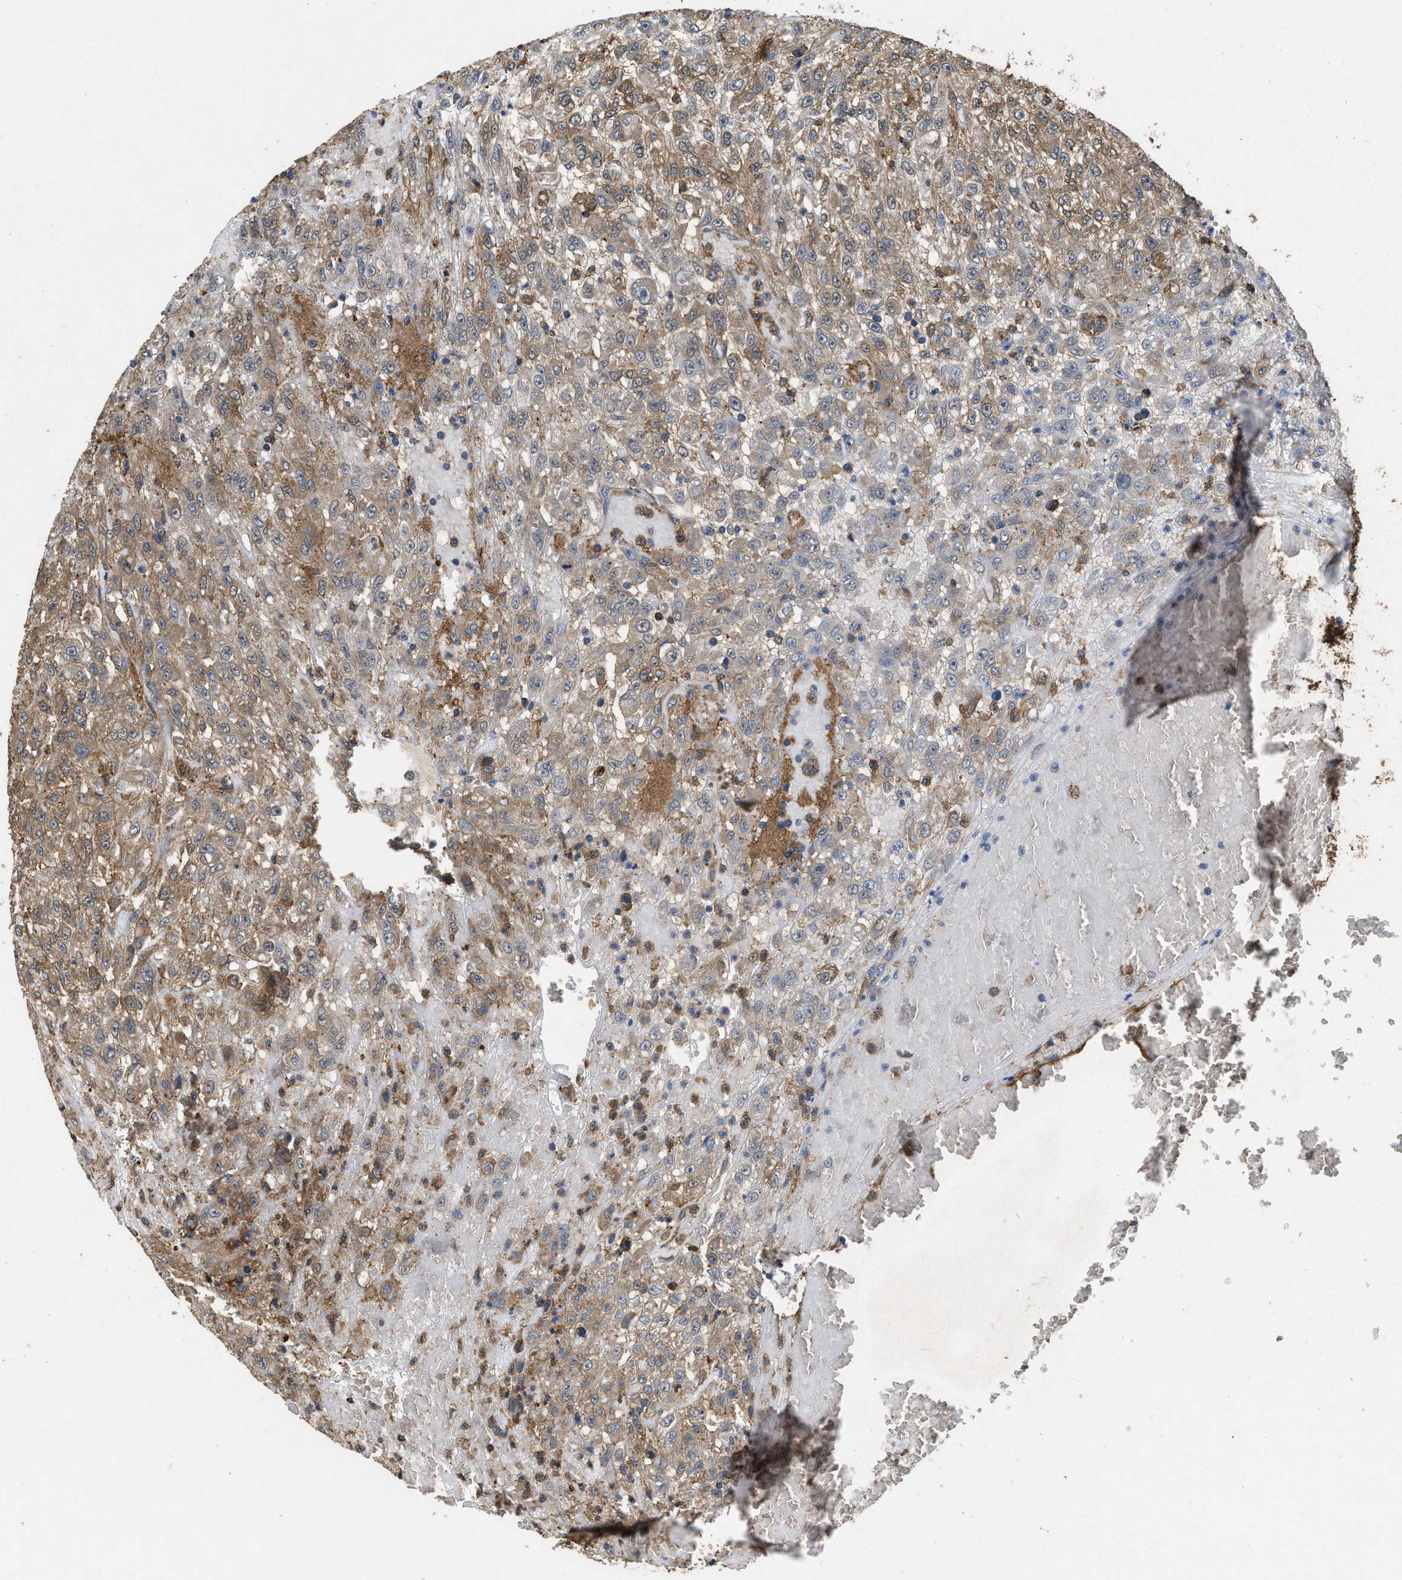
{"staining": {"intensity": "weak", "quantity": ">75%", "location": "cytoplasmic/membranous"}, "tissue": "urothelial cancer", "cell_type": "Tumor cells", "image_type": "cancer", "snomed": [{"axis": "morphology", "description": "Urothelial carcinoma, High grade"}, {"axis": "topography", "description": "Urinary bladder"}], "caption": "The immunohistochemical stain labels weak cytoplasmic/membranous positivity in tumor cells of urothelial carcinoma (high-grade) tissue. Immunohistochemistry (ihc) stains the protein of interest in brown and the nuclei are stained blue.", "gene": "LINGO2", "patient": {"sex": "male", "age": 46}}